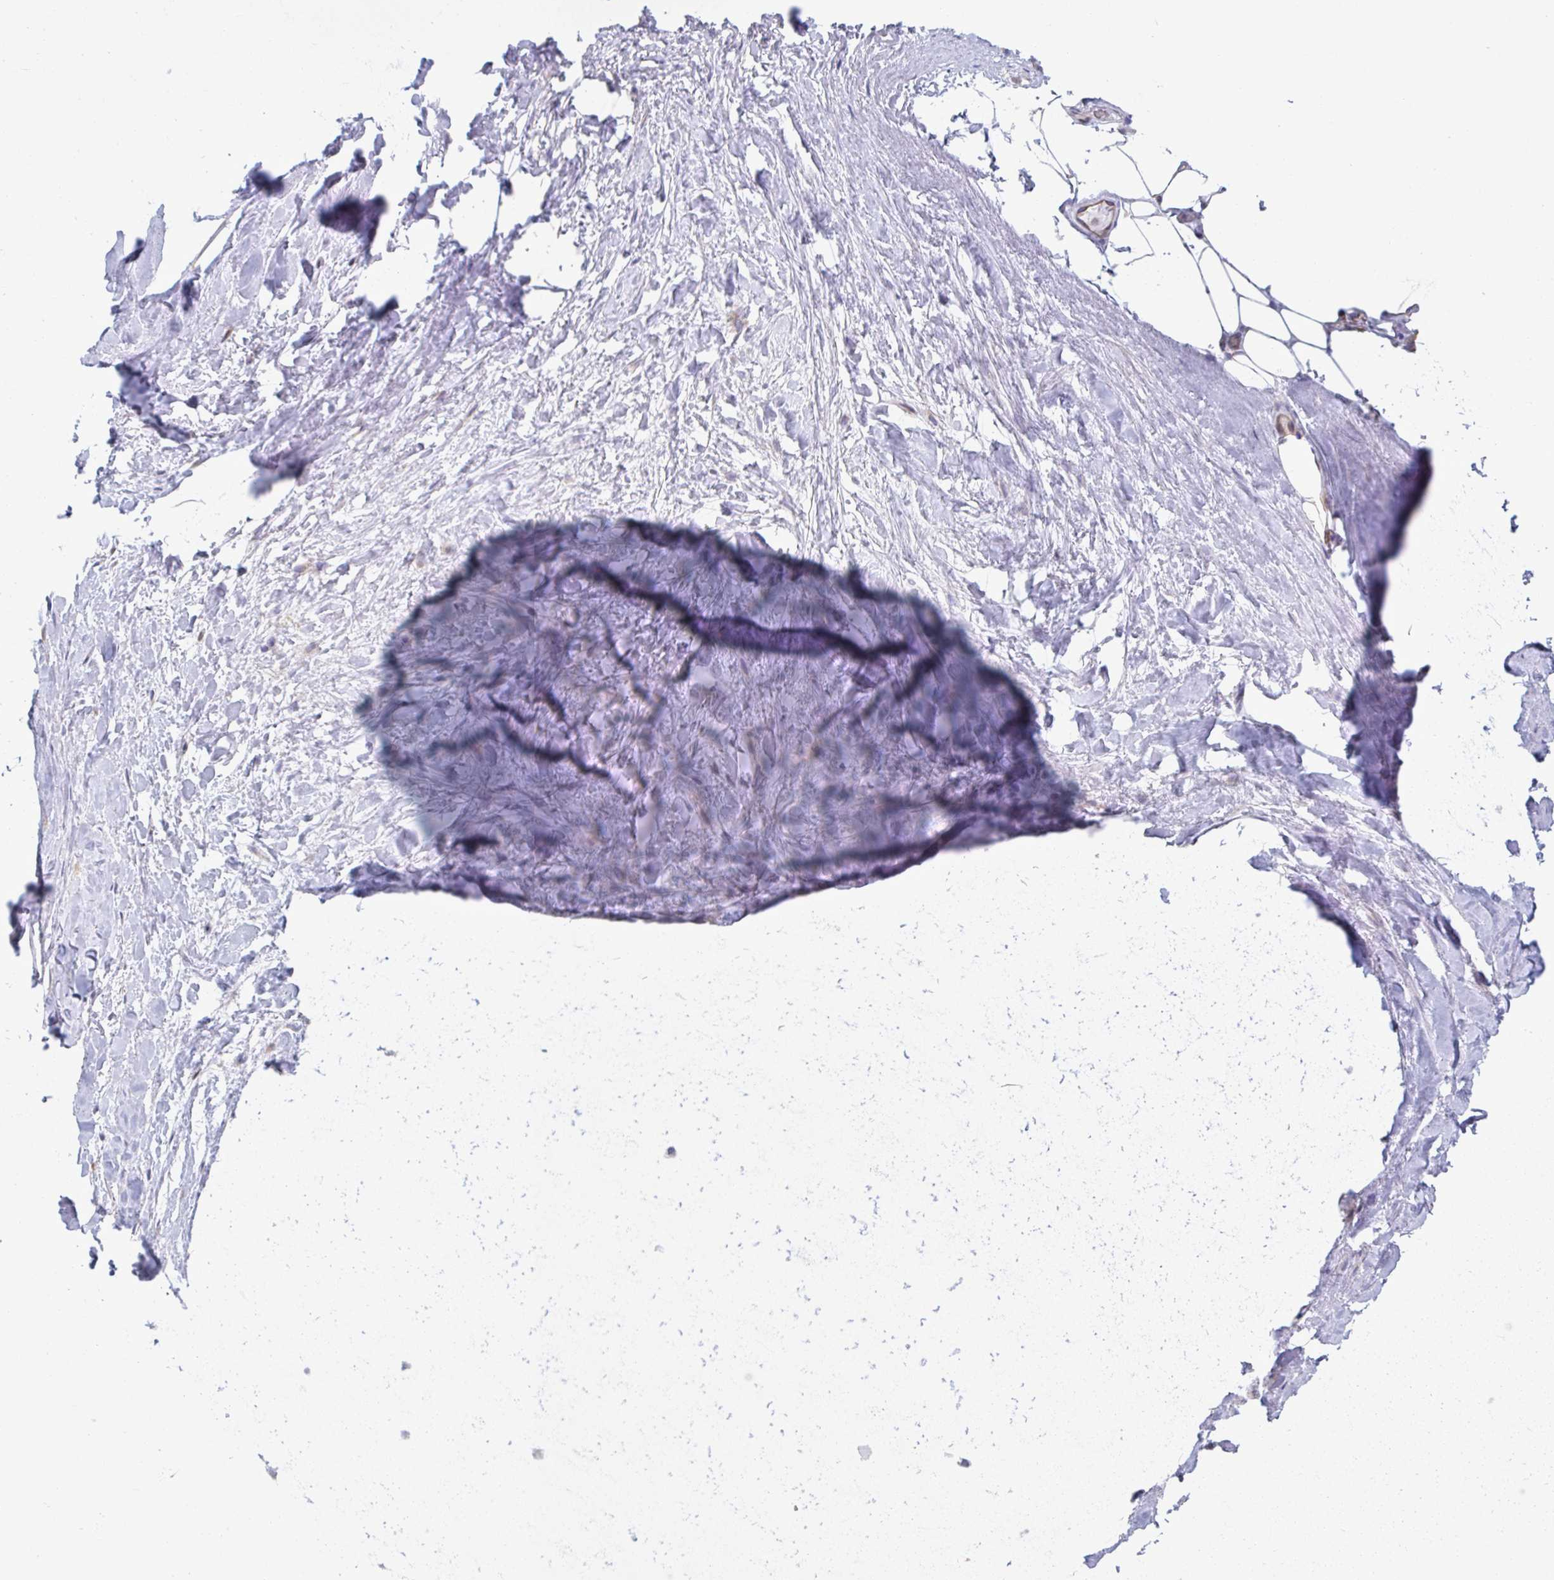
{"staining": {"intensity": "negative", "quantity": "none", "location": "none"}, "tissue": "soft tissue", "cell_type": "Chondrocytes", "image_type": "normal", "snomed": [{"axis": "morphology", "description": "Normal tissue, NOS"}, {"axis": "topography", "description": "Lymph node"}, {"axis": "topography", "description": "Cartilage tissue"}, {"axis": "topography", "description": "Nasopharynx"}], "caption": "DAB (3,3'-diaminobenzidine) immunohistochemical staining of normal human soft tissue shows no significant expression in chondrocytes. (DAB immunohistochemistry visualized using brightfield microscopy, high magnification).", "gene": "WNK1", "patient": {"sex": "male", "age": 63}}